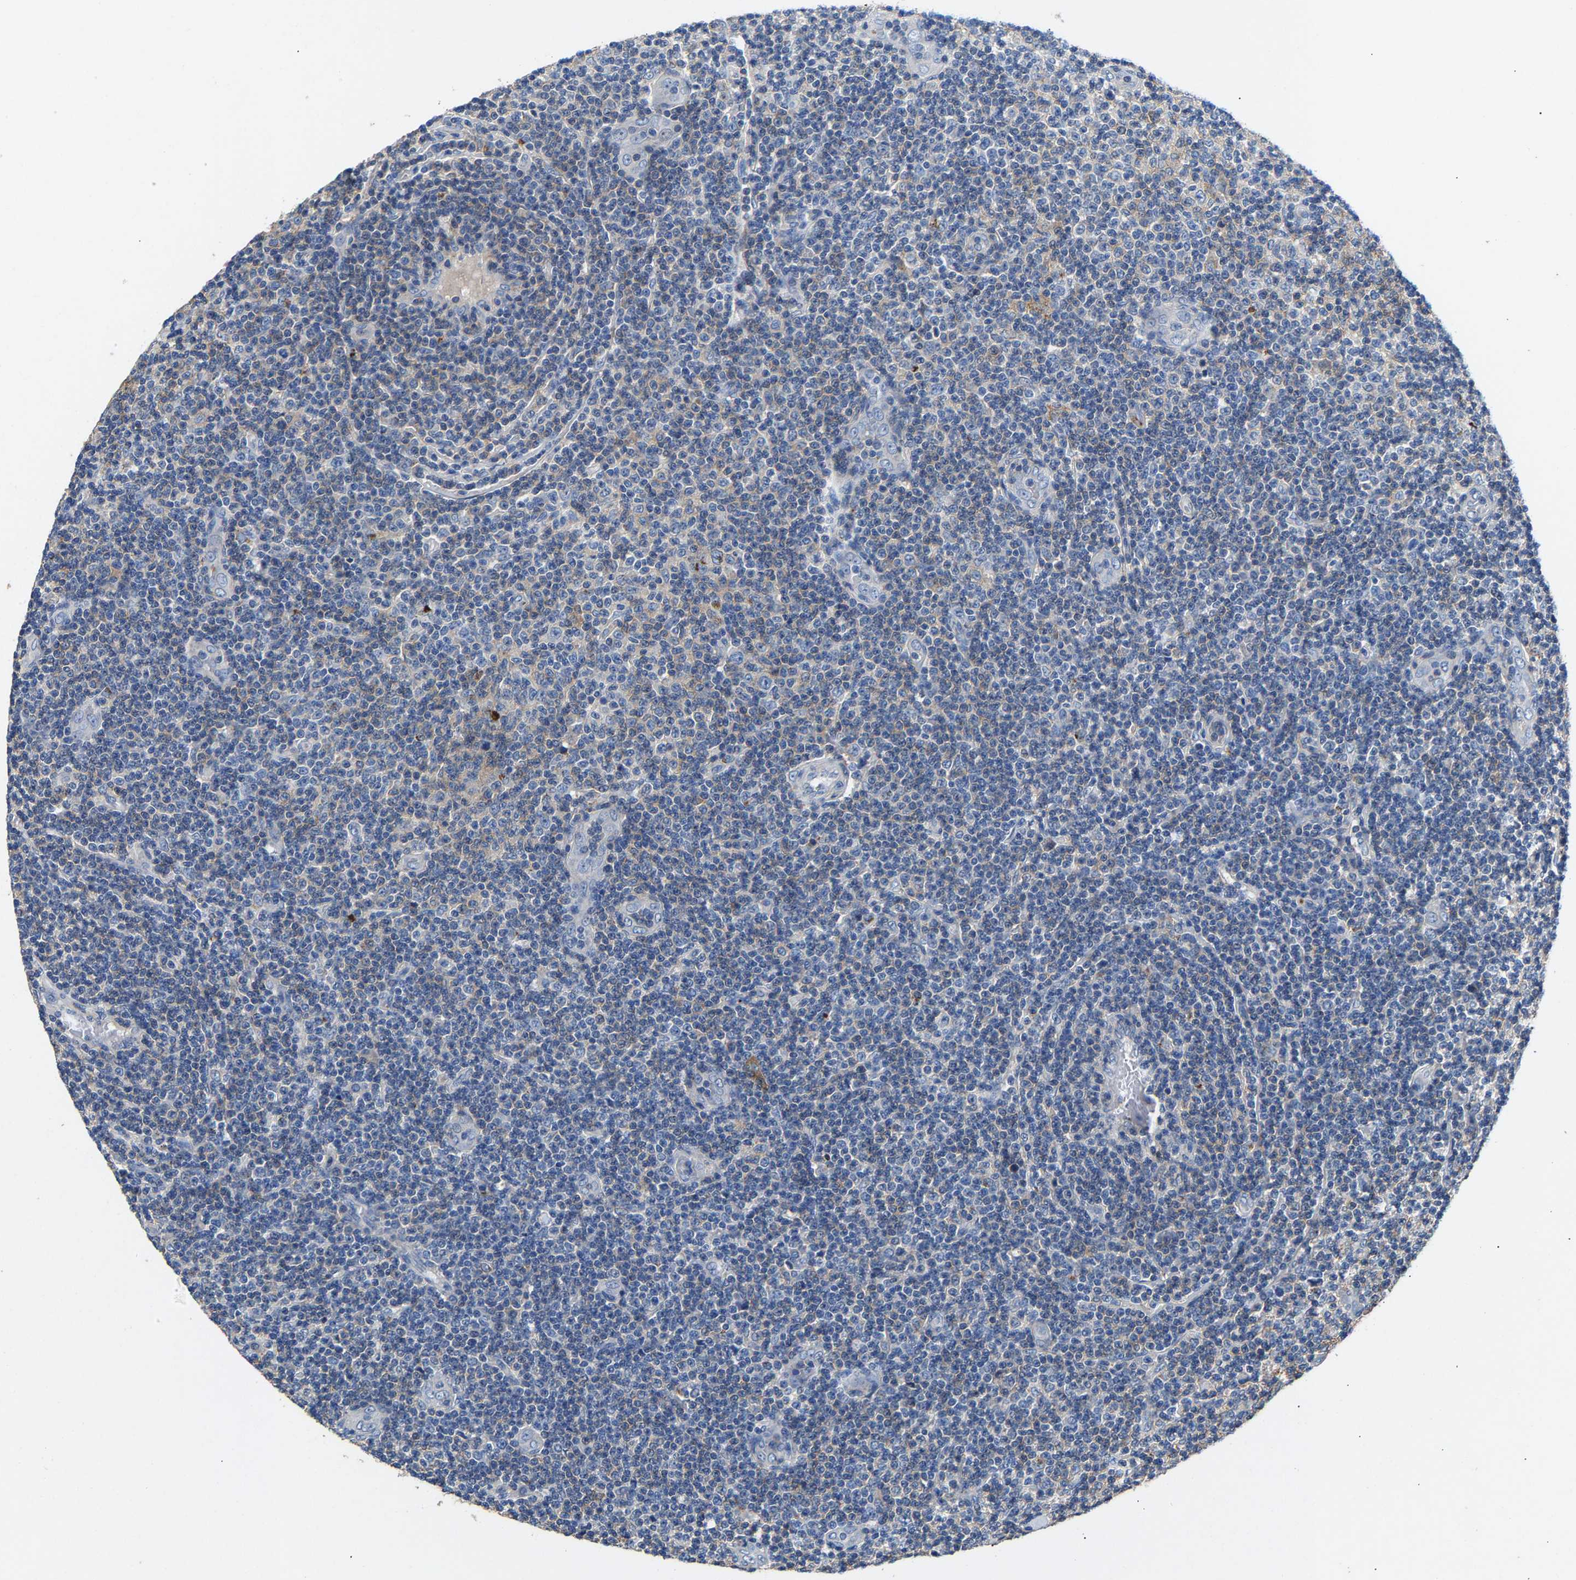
{"staining": {"intensity": "weak", "quantity": "<25%", "location": "cytoplasmic/membranous"}, "tissue": "lymphoma", "cell_type": "Tumor cells", "image_type": "cancer", "snomed": [{"axis": "morphology", "description": "Malignant lymphoma, non-Hodgkin's type, Low grade"}, {"axis": "topography", "description": "Lymph node"}], "caption": "An IHC micrograph of malignant lymphoma, non-Hodgkin's type (low-grade) is shown. There is no staining in tumor cells of malignant lymphoma, non-Hodgkin's type (low-grade).", "gene": "CCDC171", "patient": {"sex": "male", "age": 83}}